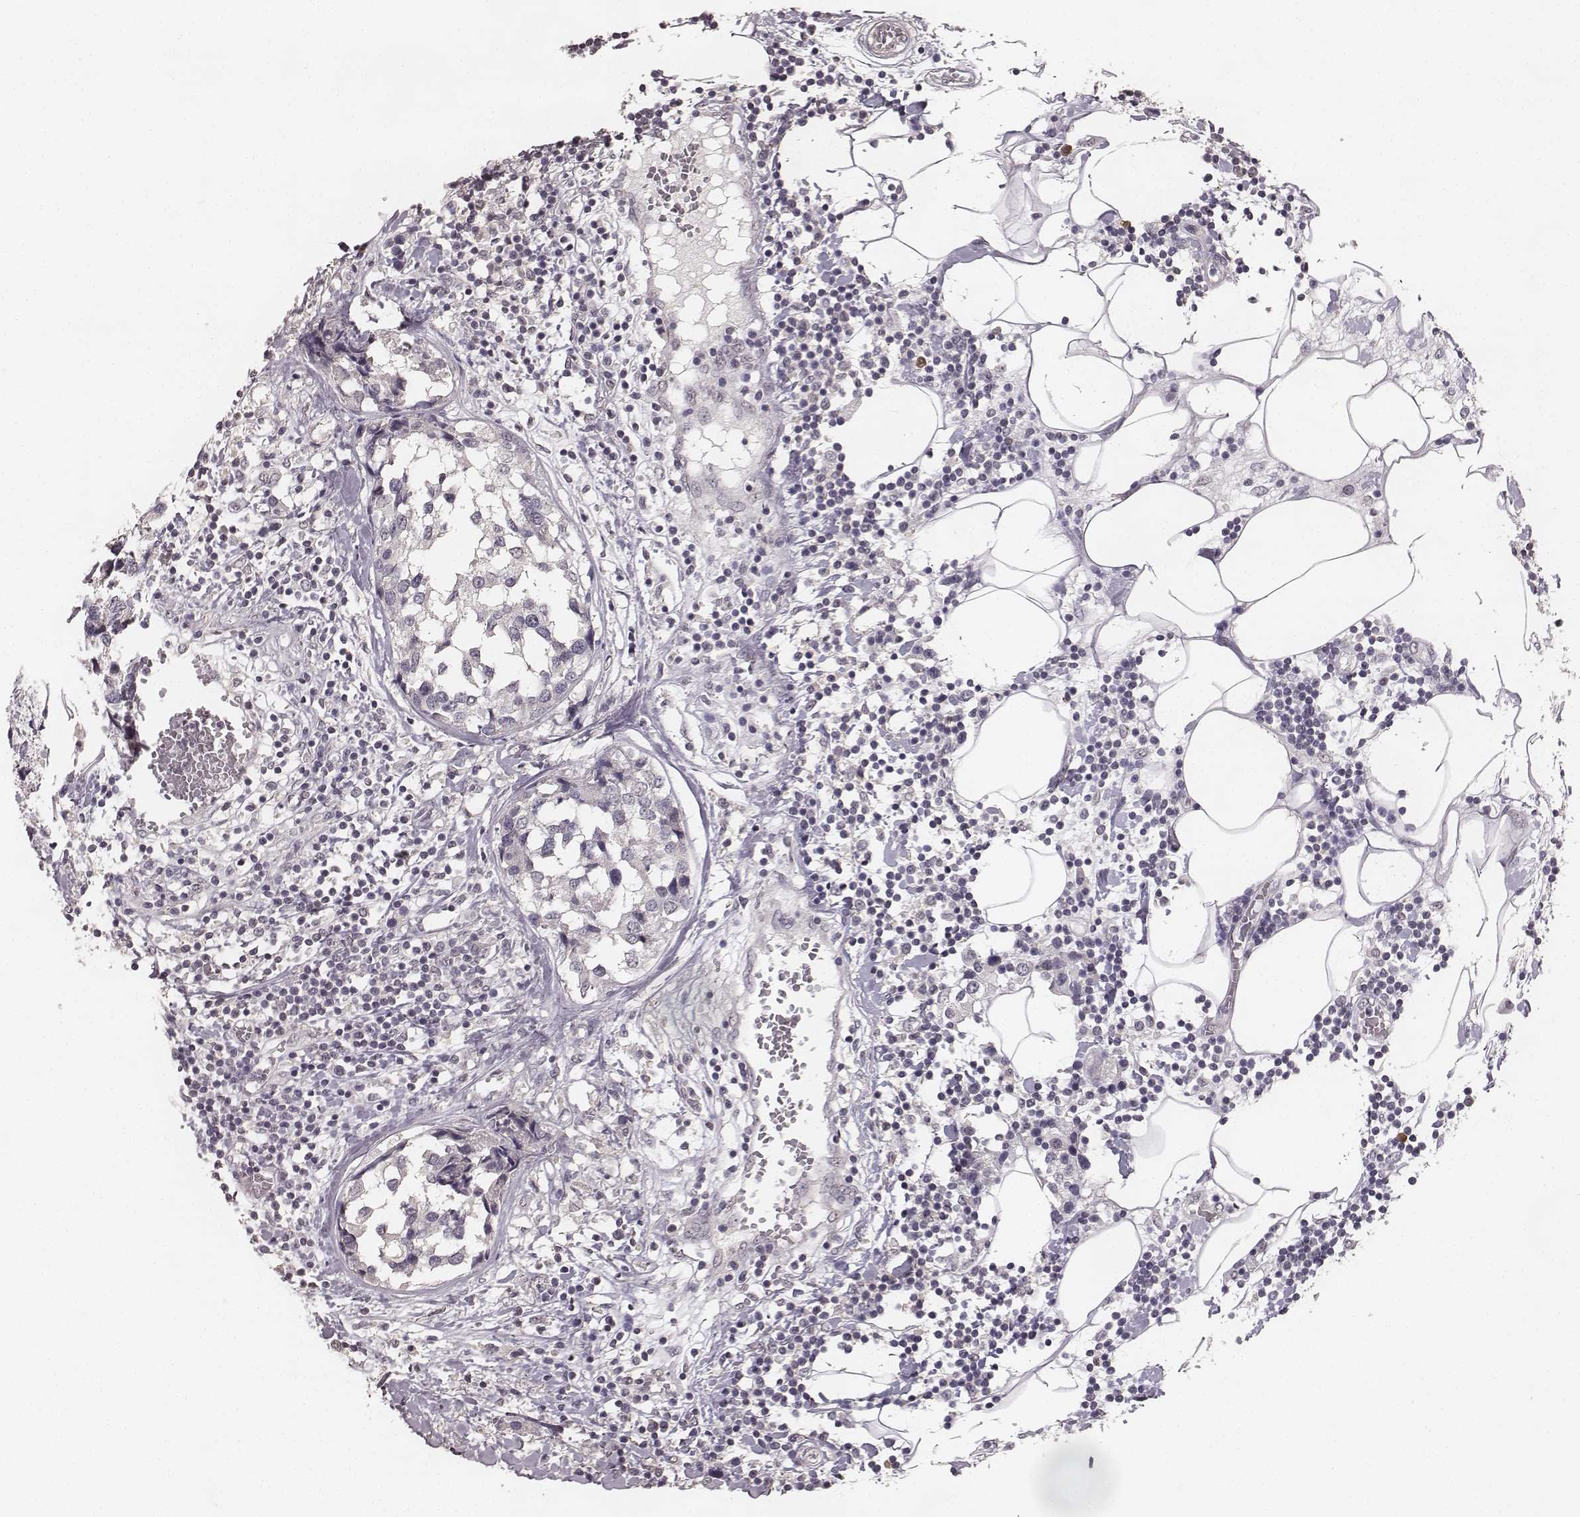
{"staining": {"intensity": "negative", "quantity": "none", "location": "none"}, "tissue": "breast cancer", "cell_type": "Tumor cells", "image_type": "cancer", "snomed": [{"axis": "morphology", "description": "Lobular carcinoma"}, {"axis": "topography", "description": "Breast"}], "caption": "DAB (3,3'-diaminobenzidine) immunohistochemical staining of breast lobular carcinoma exhibits no significant staining in tumor cells.", "gene": "LY6K", "patient": {"sex": "female", "age": 59}}